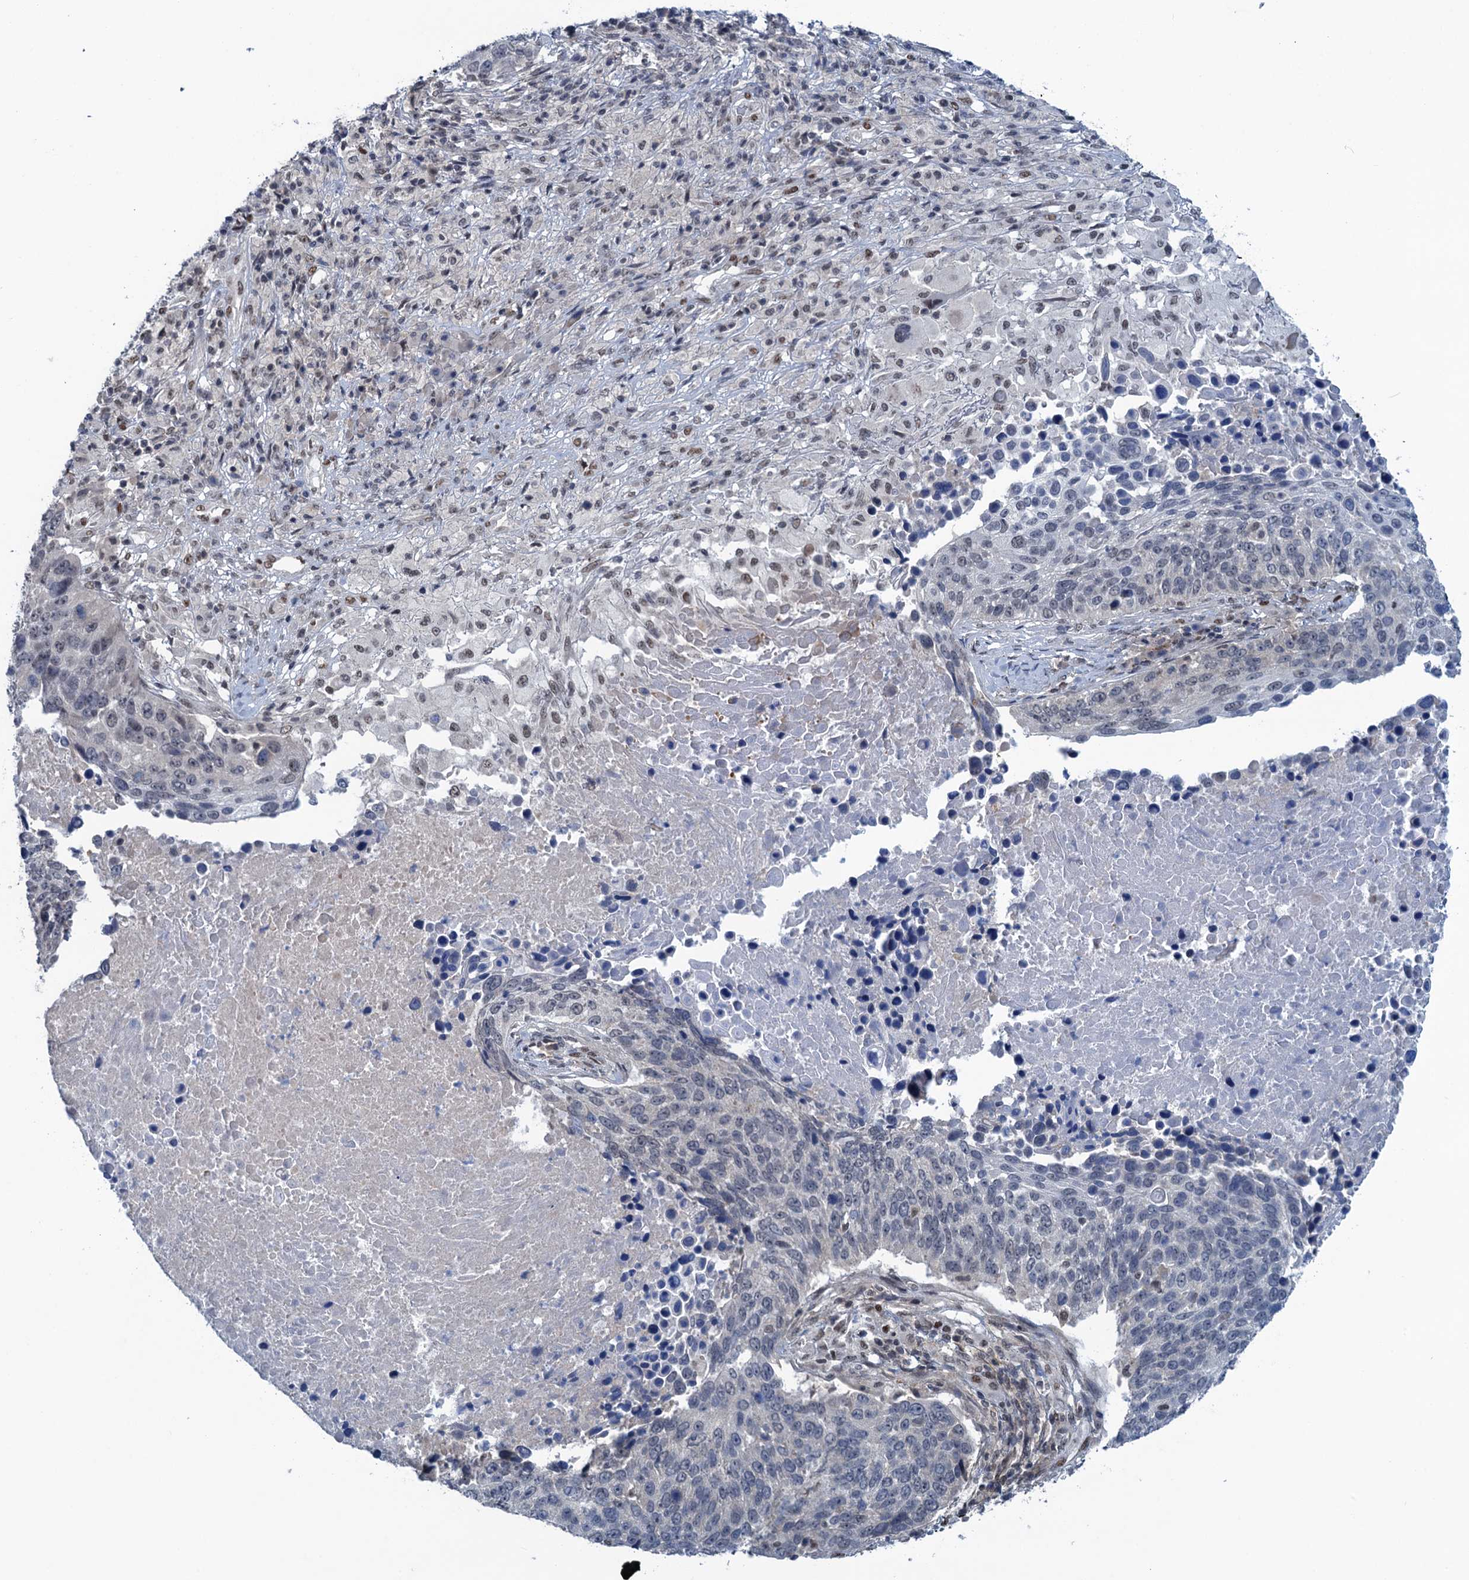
{"staining": {"intensity": "weak", "quantity": "<25%", "location": "nuclear"}, "tissue": "lung cancer", "cell_type": "Tumor cells", "image_type": "cancer", "snomed": [{"axis": "morphology", "description": "Normal tissue, NOS"}, {"axis": "morphology", "description": "Squamous cell carcinoma, NOS"}, {"axis": "topography", "description": "Lymph node"}, {"axis": "topography", "description": "Lung"}], "caption": "DAB immunohistochemical staining of lung cancer (squamous cell carcinoma) displays no significant staining in tumor cells.", "gene": "SAE1", "patient": {"sex": "male", "age": 66}}